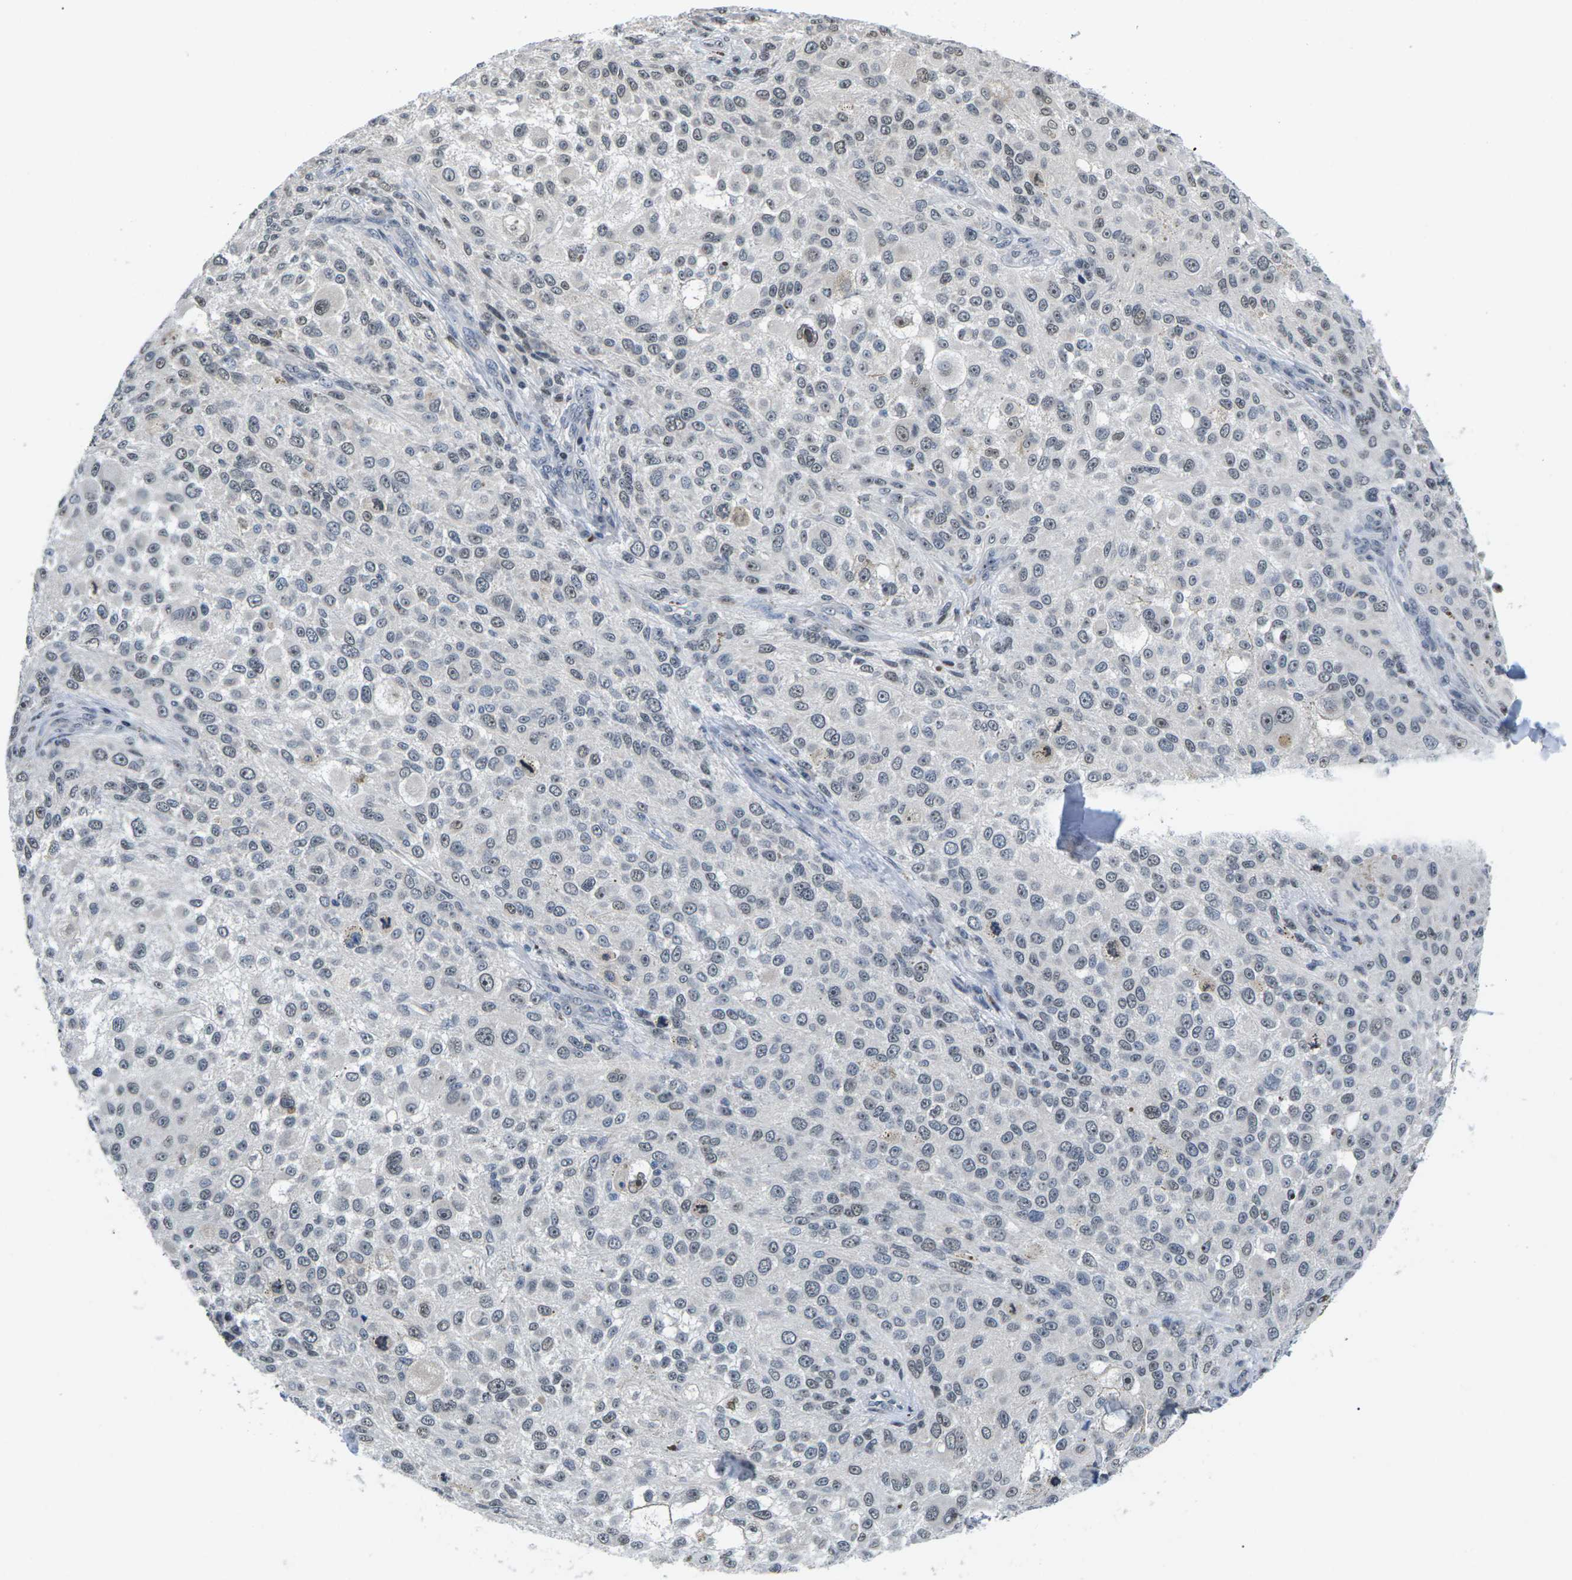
{"staining": {"intensity": "weak", "quantity": "25%-75%", "location": "nuclear"}, "tissue": "melanoma", "cell_type": "Tumor cells", "image_type": "cancer", "snomed": [{"axis": "morphology", "description": "Necrosis, NOS"}, {"axis": "morphology", "description": "Malignant melanoma, NOS"}, {"axis": "topography", "description": "Skin"}], "caption": "The photomicrograph exhibits staining of melanoma, revealing weak nuclear protein staining (brown color) within tumor cells.", "gene": "NSRP1", "patient": {"sex": "female", "age": 87}}